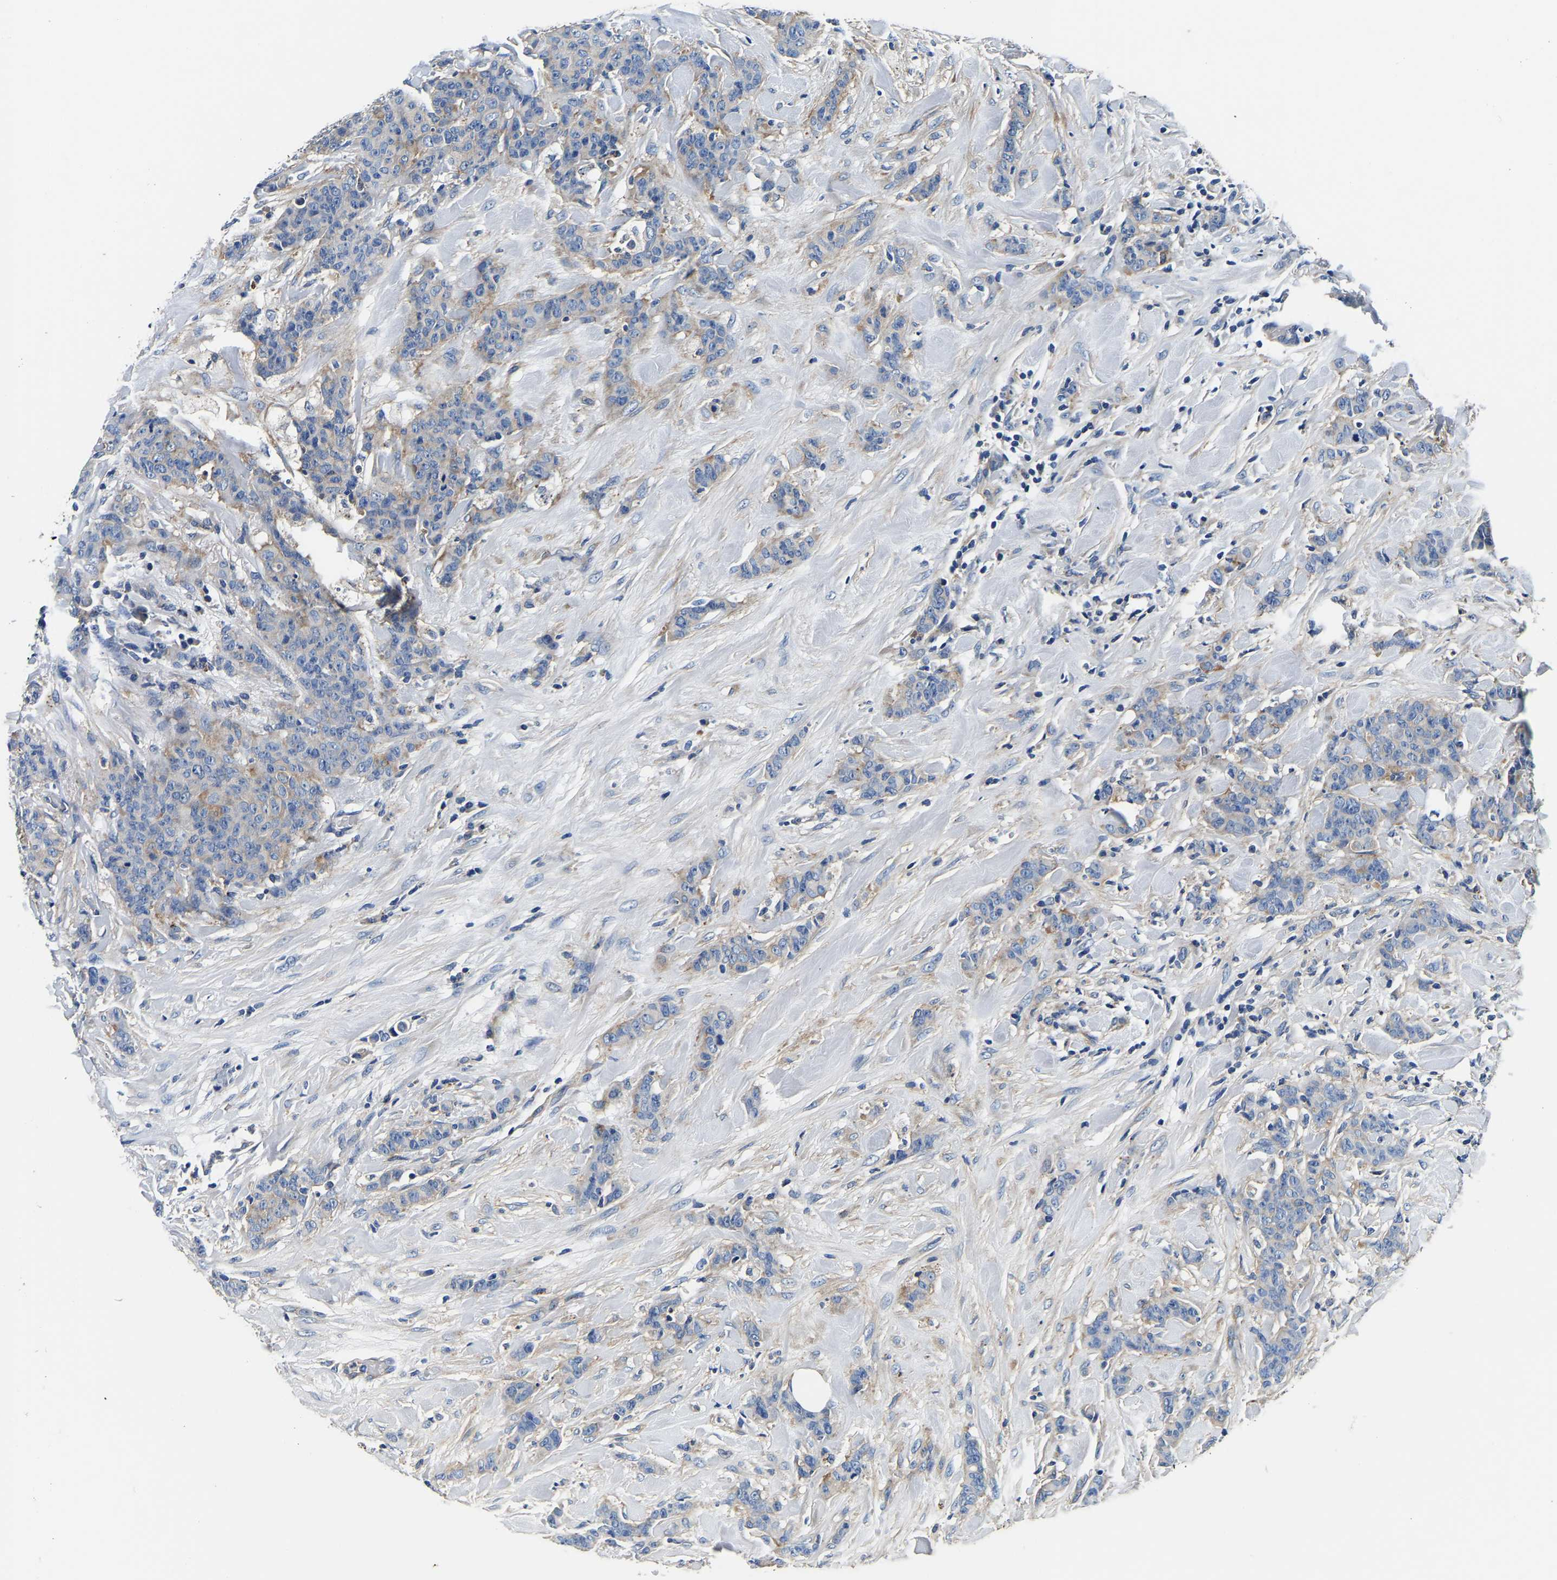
{"staining": {"intensity": "negative", "quantity": "none", "location": "none"}, "tissue": "breast cancer", "cell_type": "Tumor cells", "image_type": "cancer", "snomed": [{"axis": "morphology", "description": "Normal tissue, NOS"}, {"axis": "morphology", "description": "Duct carcinoma"}, {"axis": "topography", "description": "Breast"}], "caption": "Tumor cells are negative for brown protein staining in infiltrating ductal carcinoma (breast).", "gene": "SH3GLB1", "patient": {"sex": "female", "age": 40}}